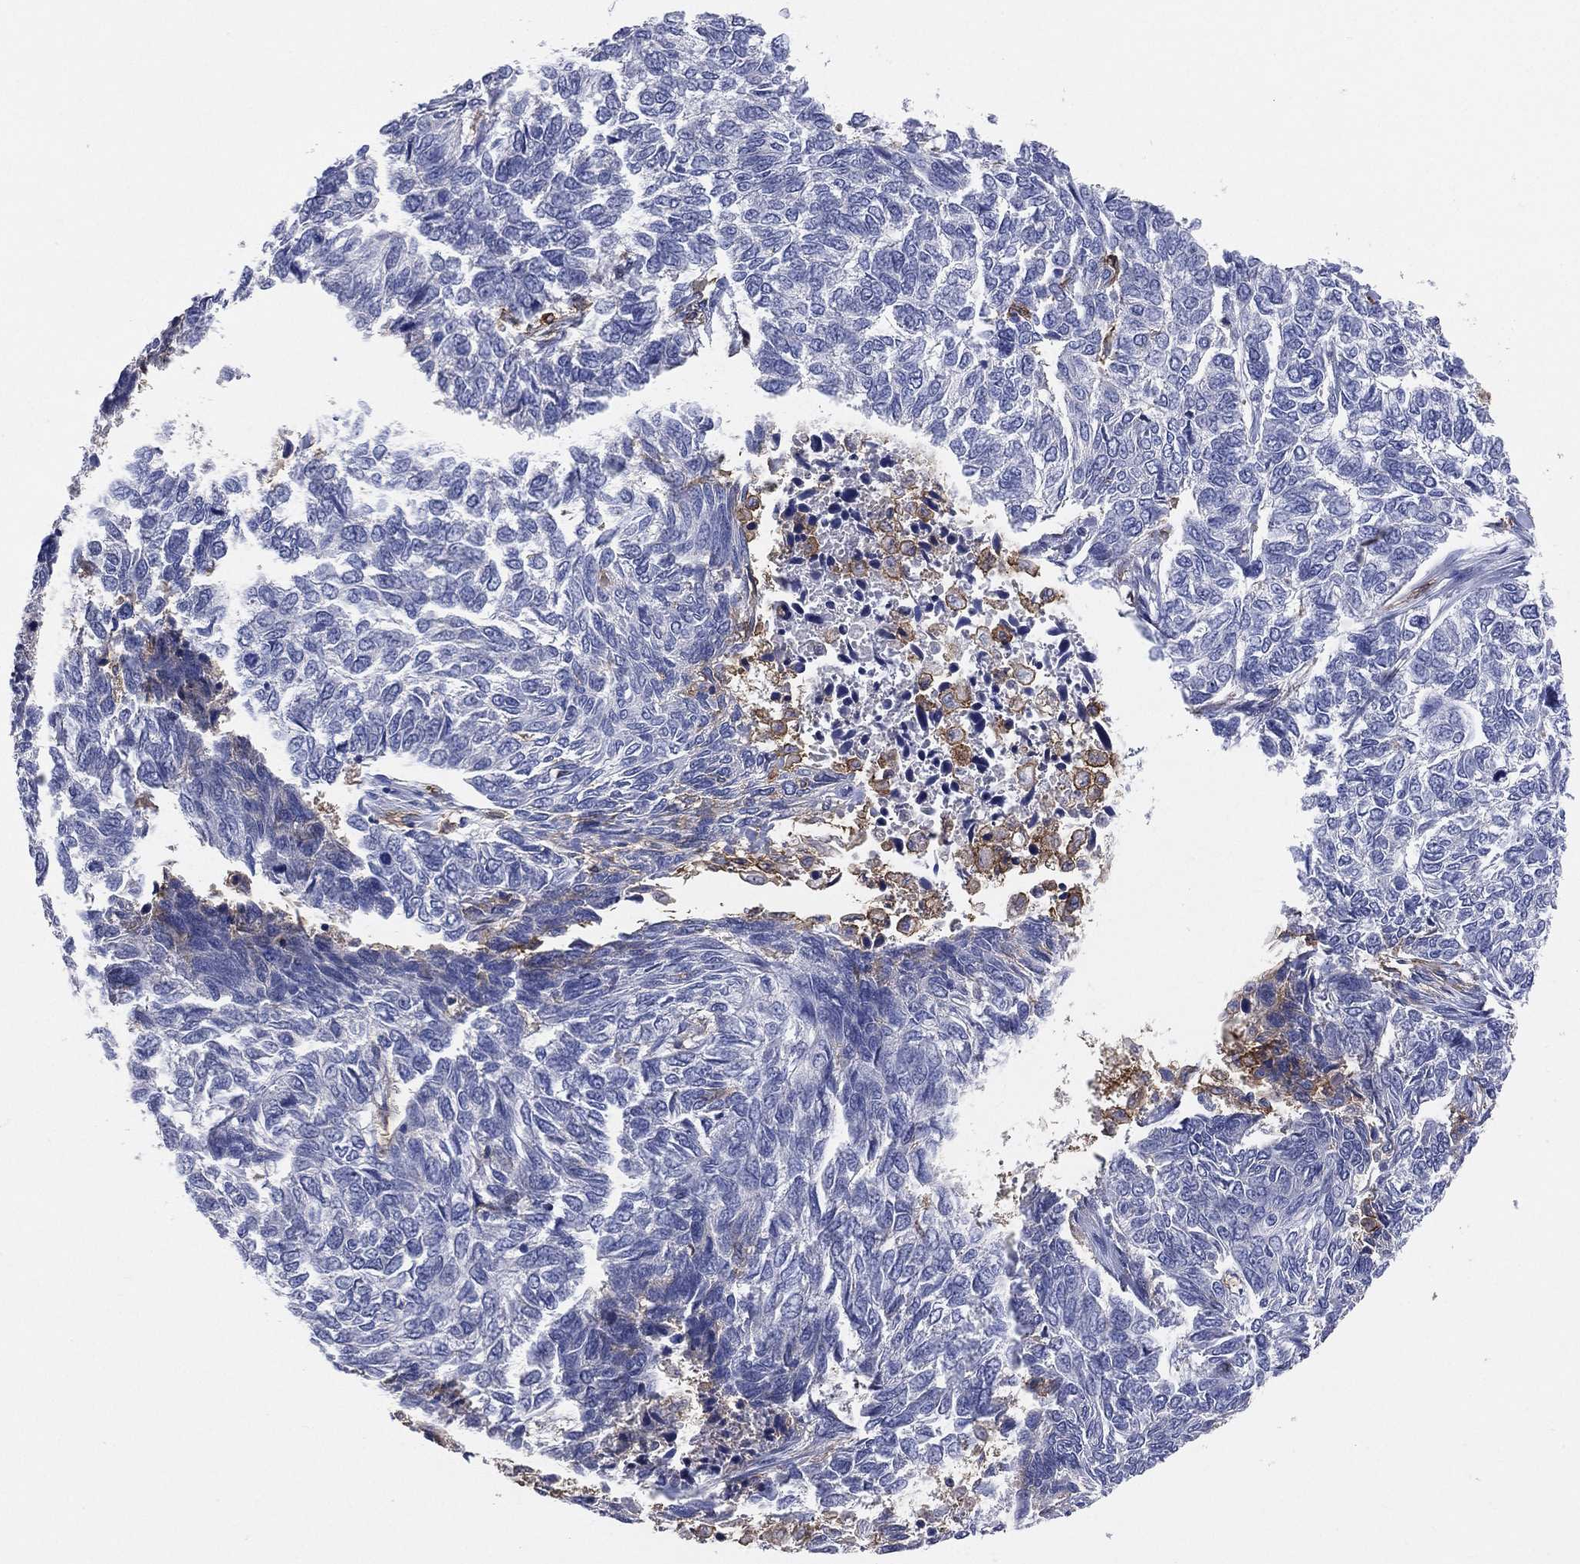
{"staining": {"intensity": "negative", "quantity": "none", "location": "none"}, "tissue": "skin cancer", "cell_type": "Tumor cells", "image_type": "cancer", "snomed": [{"axis": "morphology", "description": "Basal cell carcinoma"}, {"axis": "topography", "description": "Skin"}], "caption": "This is an immunohistochemistry (IHC) micrograph of human basal cell carcinoma (skin). There is no expression in tumor cells.", "gene": "CD33", "patient": {"sex": "female", "age": 65}}